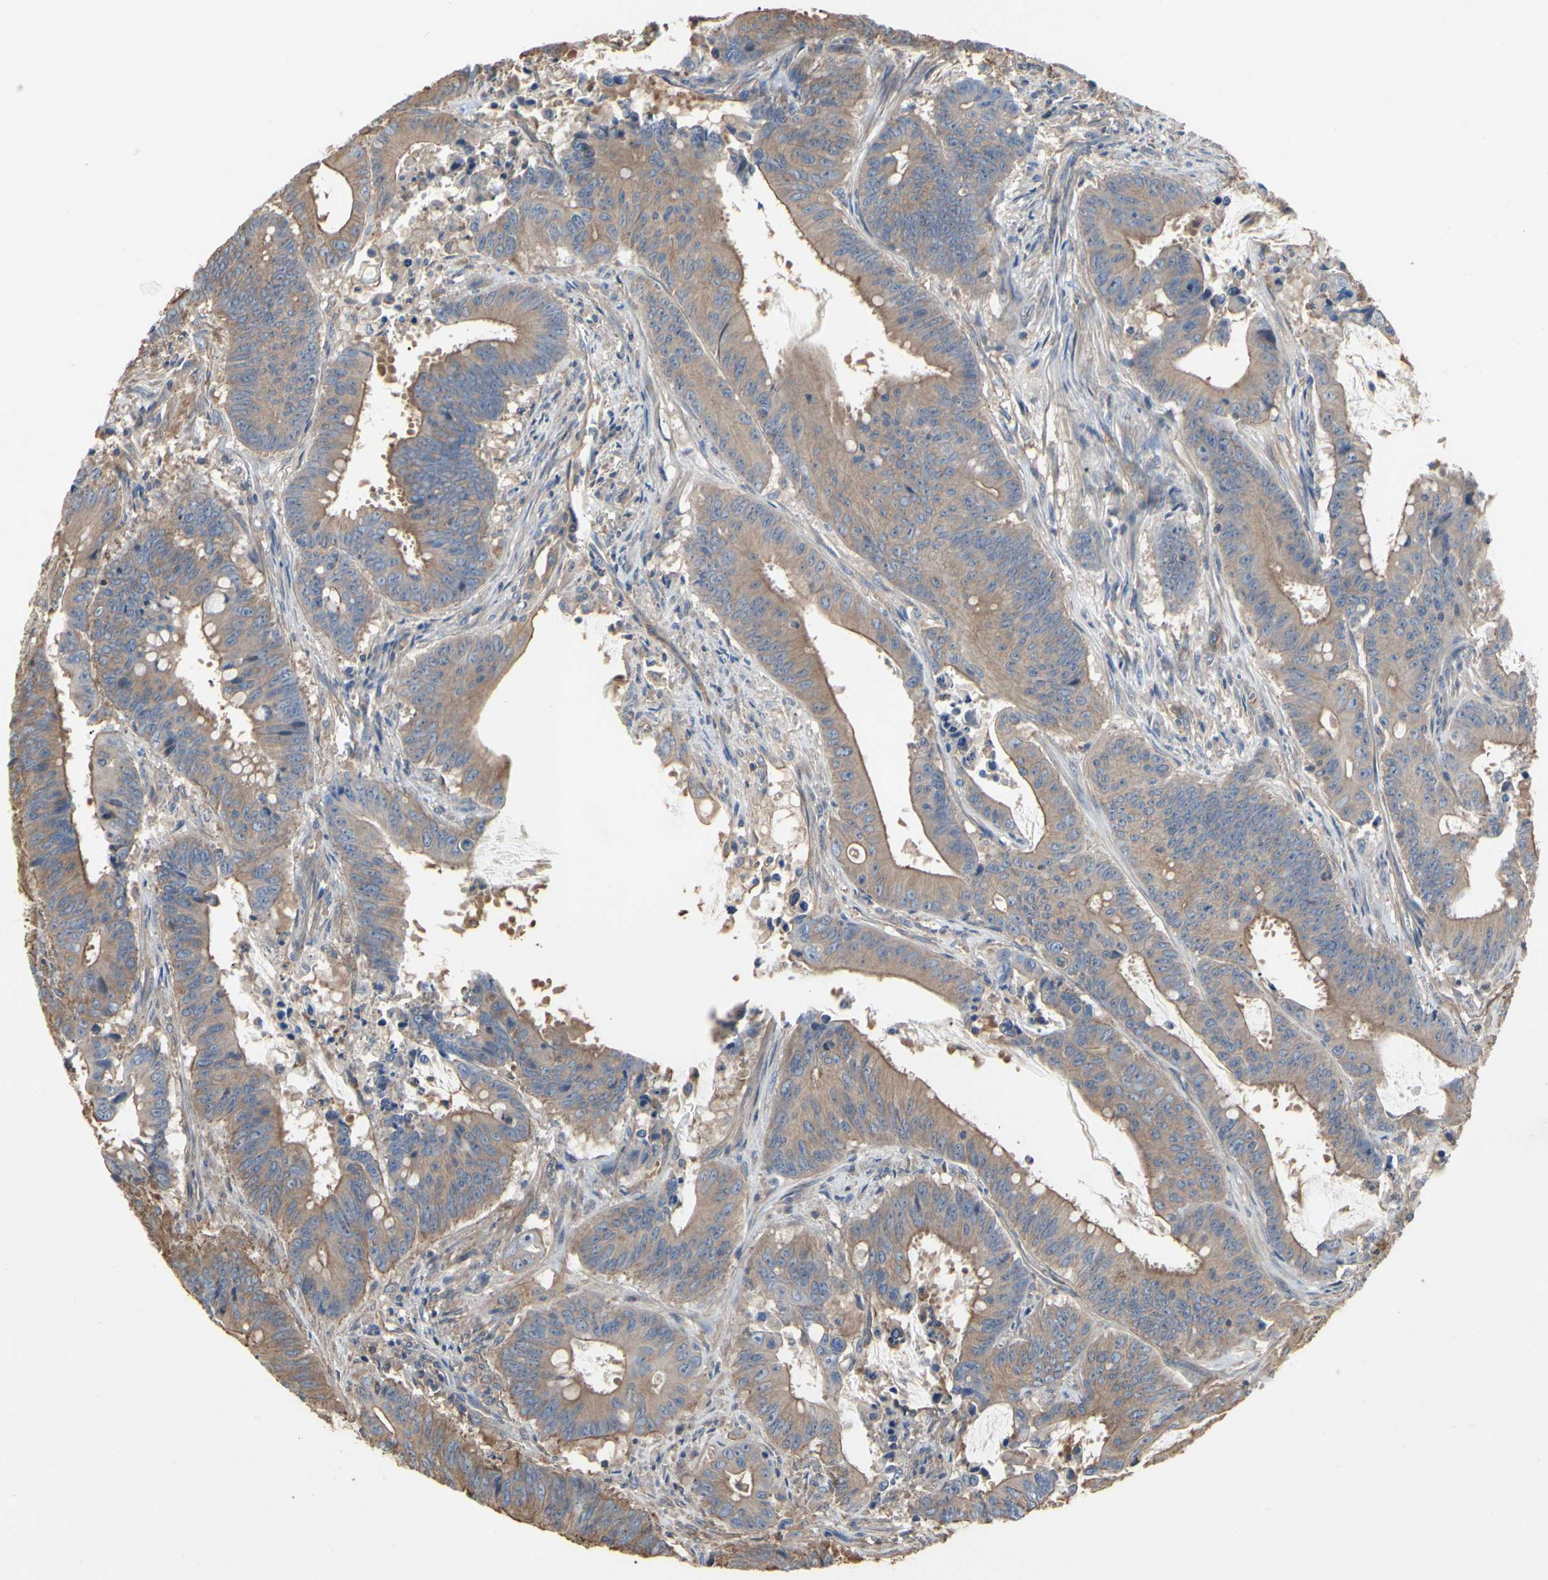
{"staining": {"intensity": "moderate", "quantity": ">75%", "location": "cytoplasmic/membranous"}, "tissue": "colorectal cancer", "cell_type": "Tumor cells", "image_type": "cancer", "snomed": [{"axis": "morphology", "description": "Adenocarcinoma, NOS"}, {"axis": "topography", "description": "Colon"}], "caption": "Human colorectal adenocarcinoma stained with a brown dye displays moderate cytoplasmic/membranous positive expression in approximately >75% of tumor cells.", "gene": "PDZK1", "patient": {"sex": "male", "age": 45}}